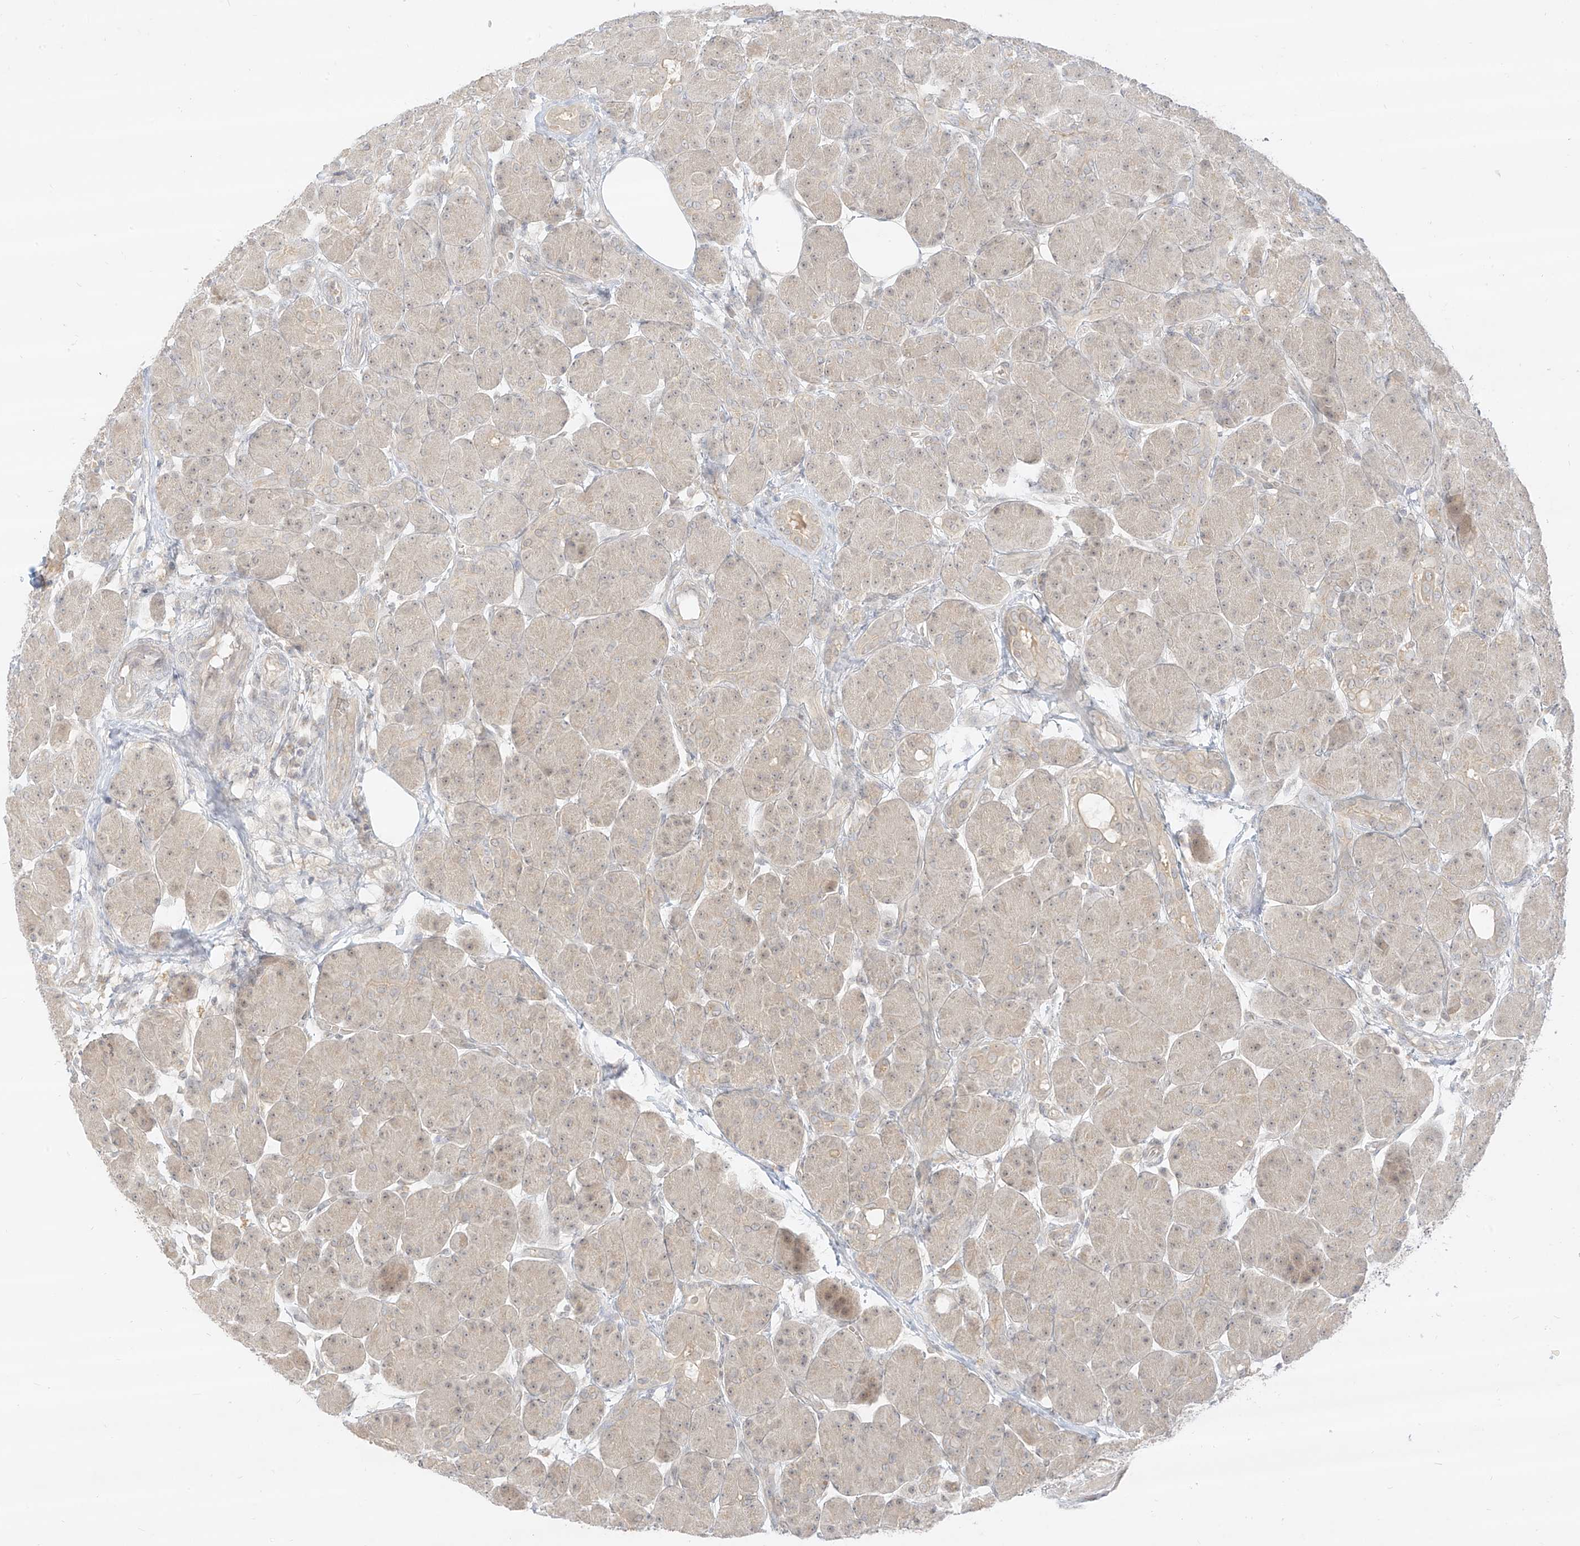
{"staining": {"intensity": "weak", "quantity": "<25%", "location": "cytoplasmic/membranous"}, "tissue": "pancreas", "cell_type": "Exocrine glandular cells", "image_type": "normal", "snomed": [{"axis": "morphology", "description": "Normal tissue, NOS"}, {"axis": "topography", "description": "Pancreas"}], "caption": "Immunohistochemical staining of normal pancreas displays no significant expression in exocrine glandular cells. (DAB IHC visualized using brightfield microscopy, high magnification).", "gene": "LIPT1", "patient": {"sex": "male", "age": 63}}